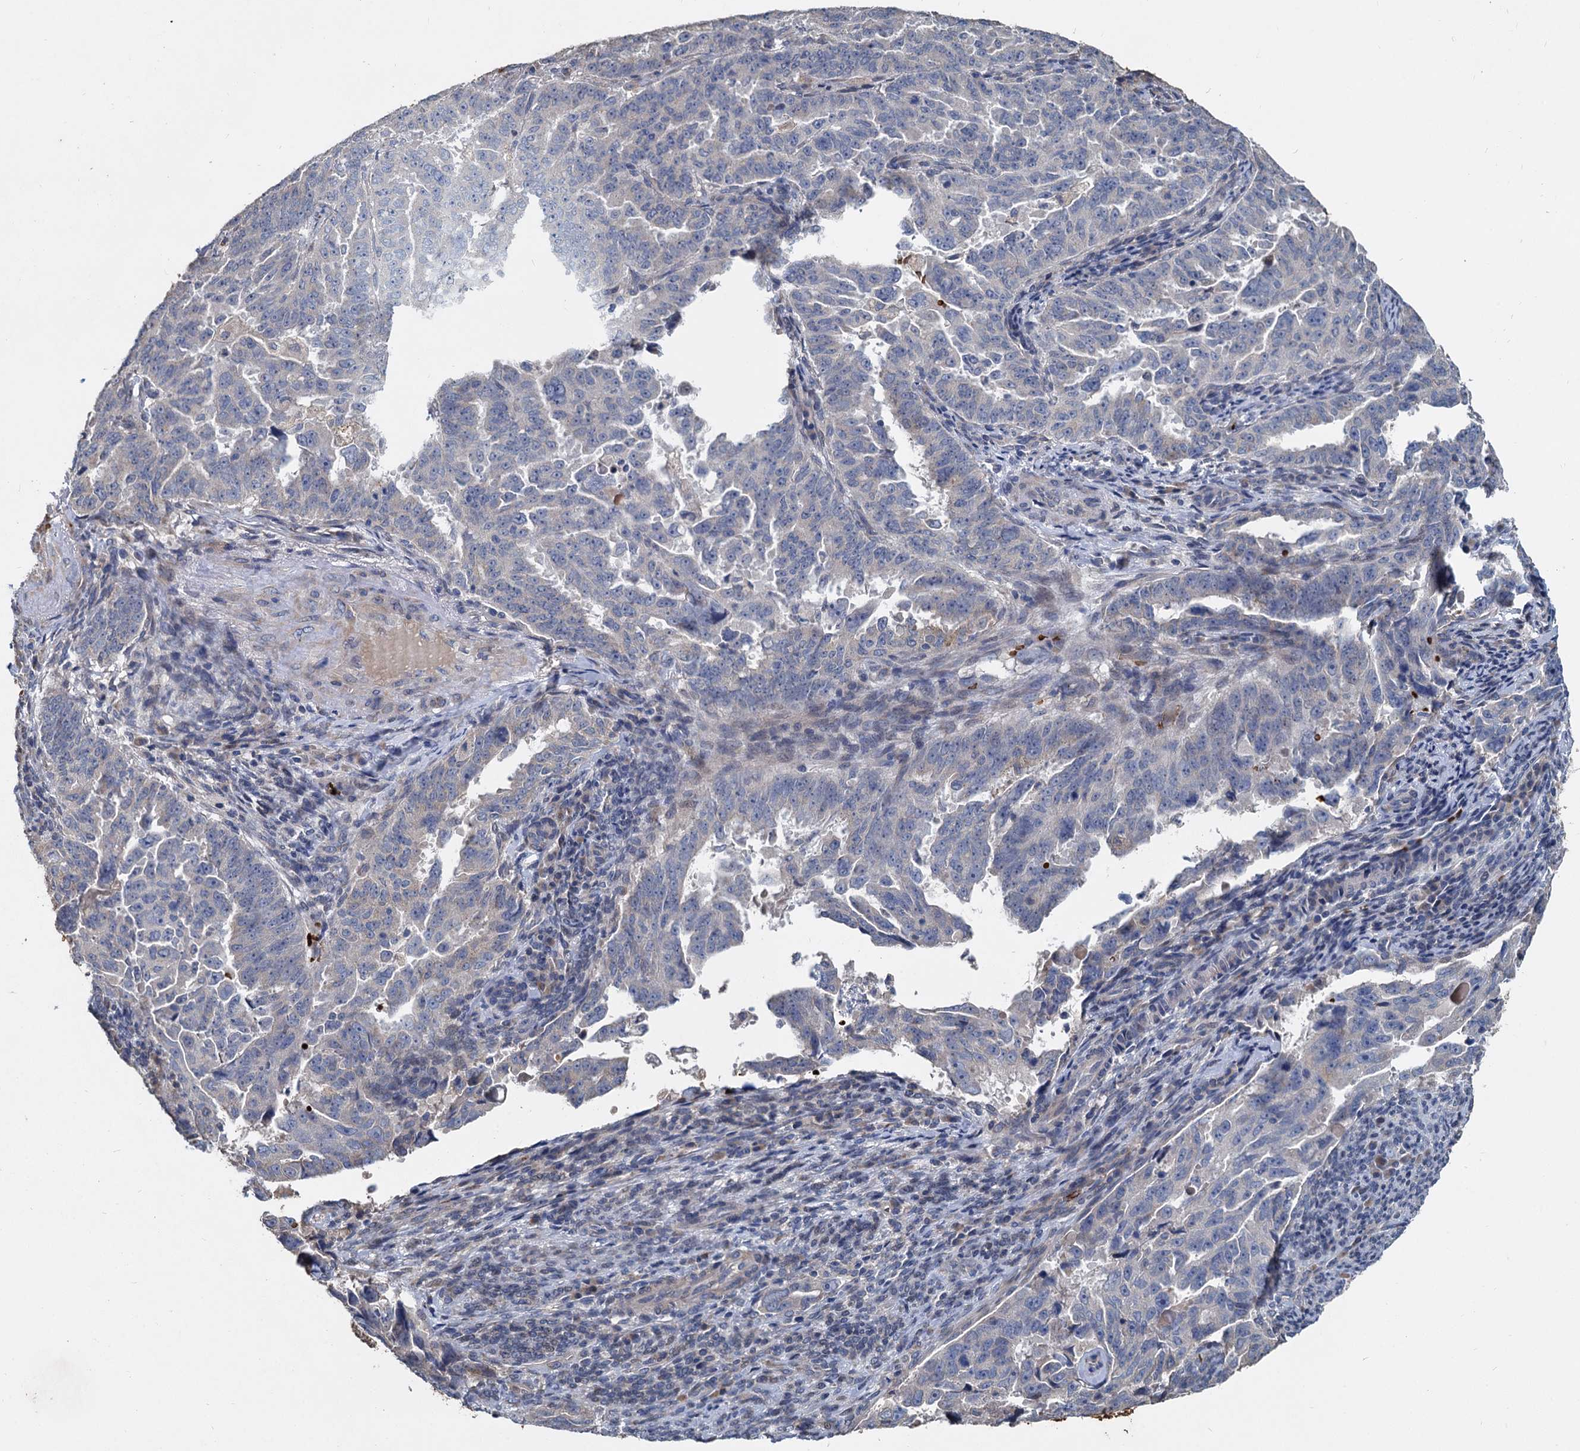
{"staining": {"intensity": "negative", "quantity": "none", "location": "none"}, "tissue": "endometrial cancer", "cell_type": "Tumor cells", "image_type": "cancer", "snomed": [{"axis": "morphology", "description": "Adenocarcinoma, NOS"}, {"axis": "topography", "description": "Endometrium"}], "caption": "DAB (3,3'-diaminobenzidine) immunohistochemical staining of human endometrial adenocarcinoma displays no significant expression in tumor cells. (Stains: DAB immunohistochemistry (IHC) with hematoxylin counter stain, Microscopy: brightfield microscopy at high magnification).", "gene": "TCTN2", "patient": {"sex": "female", "age": 65}}